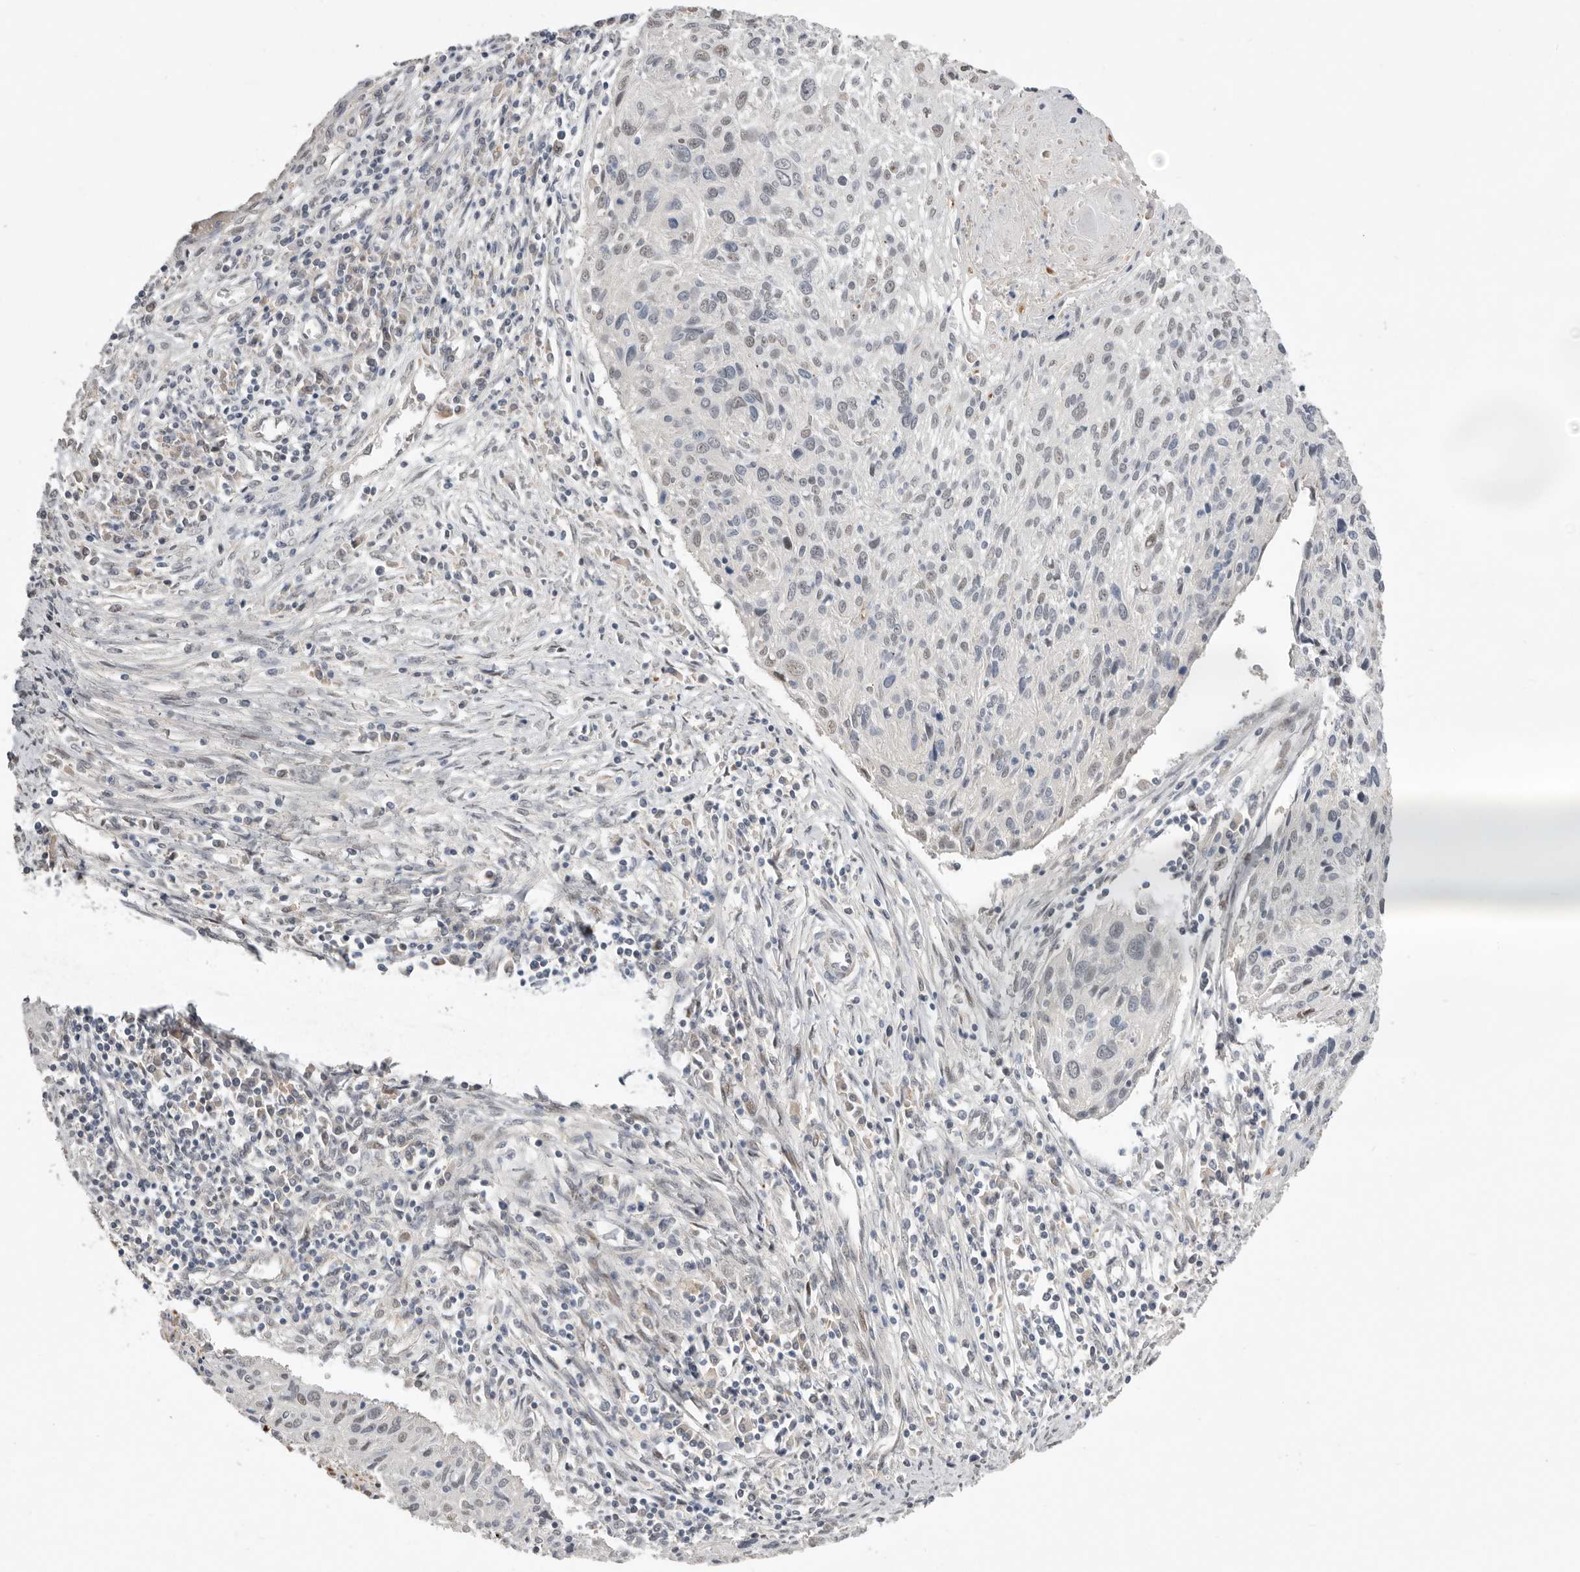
{"staining": {"intensity": "moderate", "quantity": "25%-75%", "location": "nuclear"}, "tissue": "cervical cancer", "cell_type": "Tumor cells", "image_type": "cancer", "snomed": [{"axis": "morphology", "description": "Squamous cell carcinoma, NOS"}, {"axis": "topography", "description": "Cervix"}], "caption": "Brown immunohistochemical staining in human cervical cancer (squamous cell carcinoma) shows moderate nuclear expression in approximately 25%-75% of tumor cells. (DAB (3,3'-diaminobenzidine) = brown stain, brightfield microscopy at high magnification).", "gene": "BRCA2", "patient": {"sex": "female", "age": 51}}